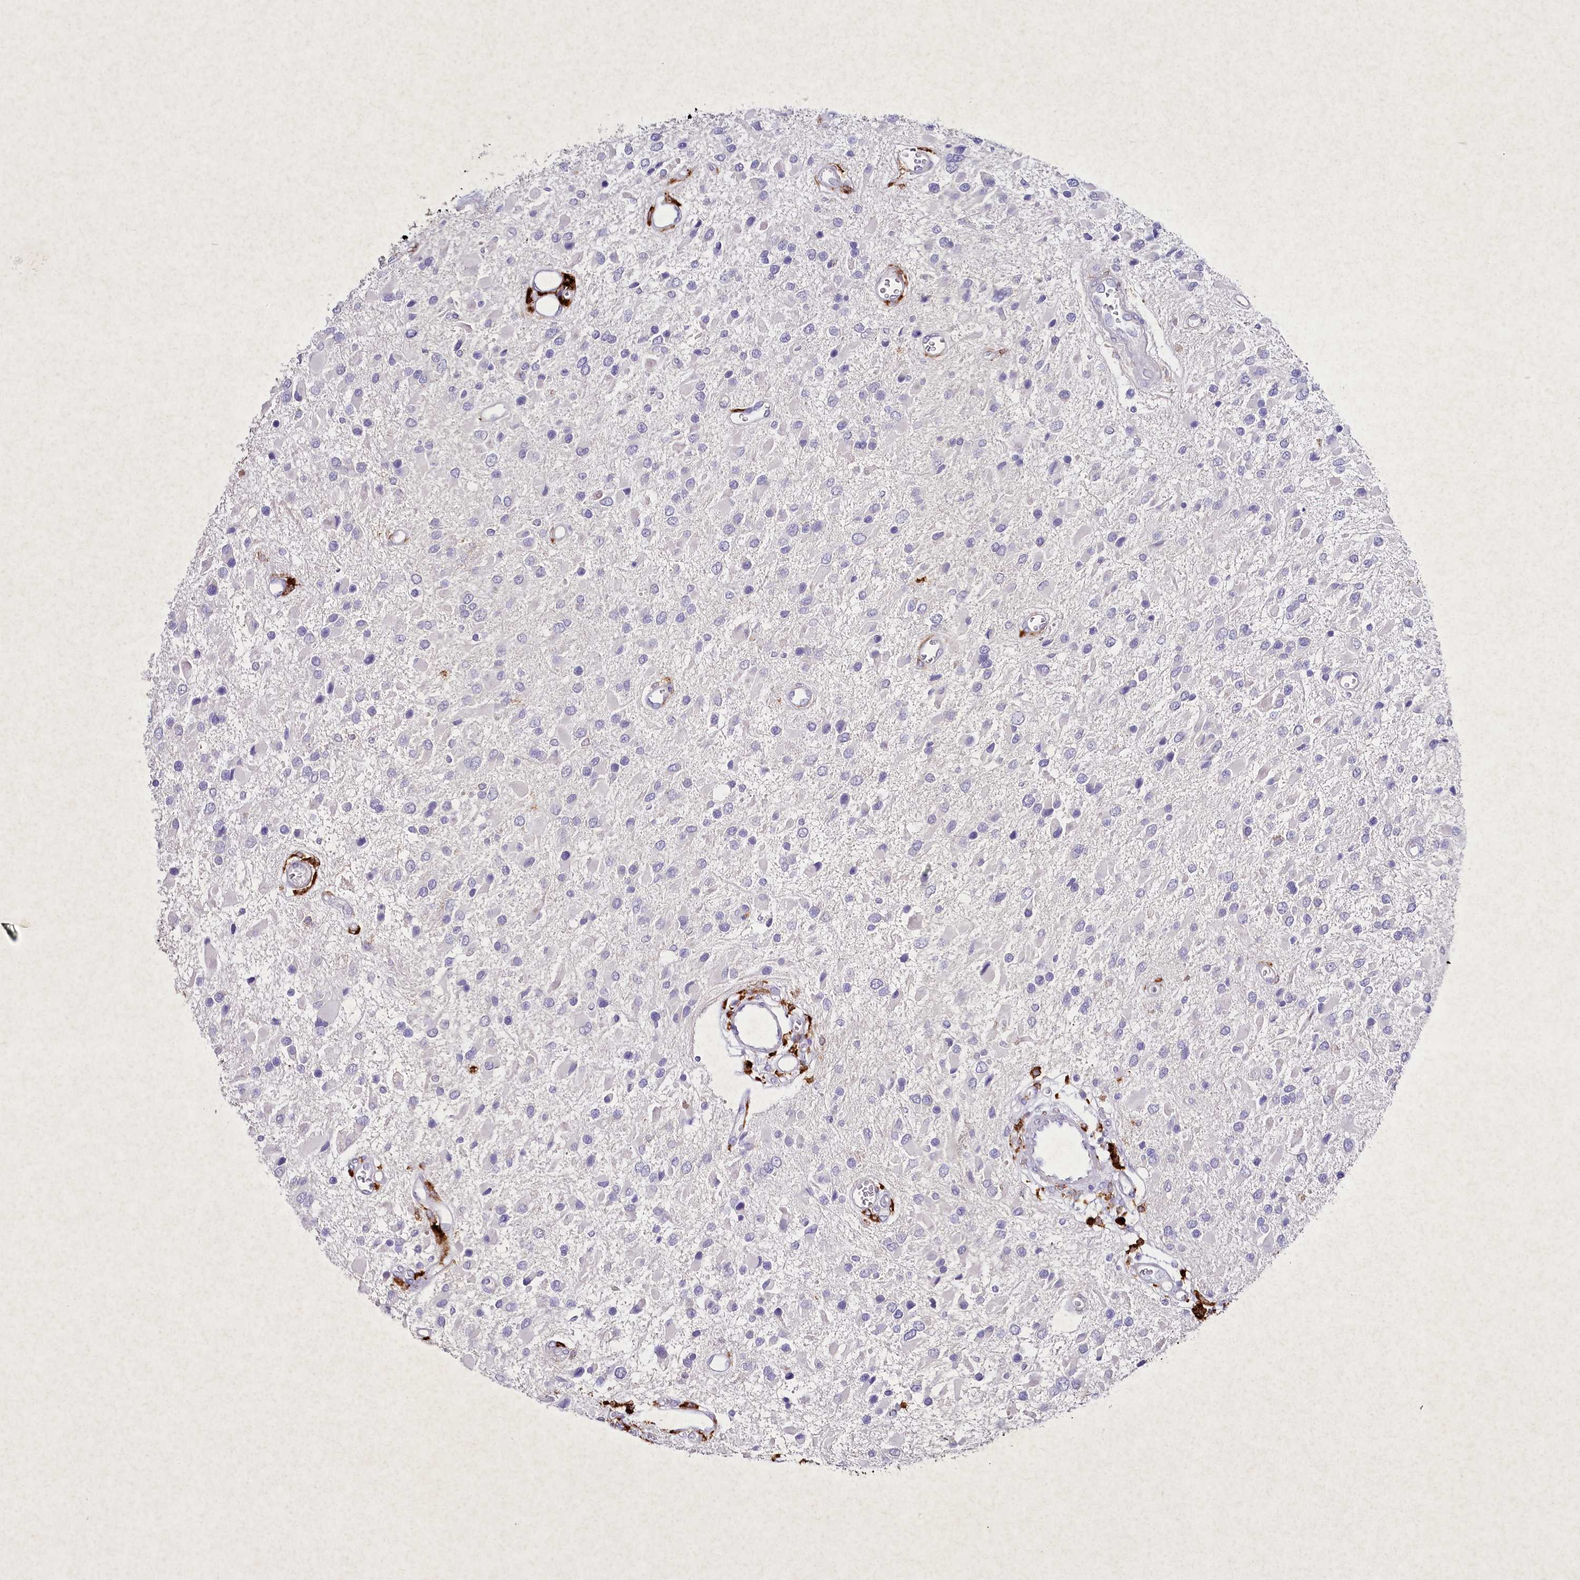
{"staining": {"intensity": "negative", "quantity": "none", "location": "none"}, "tissue": "glioma", "cell_type": "Tumor cells", "image_type": "cancer", "snomed": [{"axis": "morphology", "description": "Glioma, malignant, High grade"}, {"axis": "topography", "description": "Brain"}], "caption": "Micrograph shows no protein staining in tumor cells of high-grade glioma (malignant) tissue.", "gene": "CLEC4M", "patient": {"sex": "male", "age": 53}}